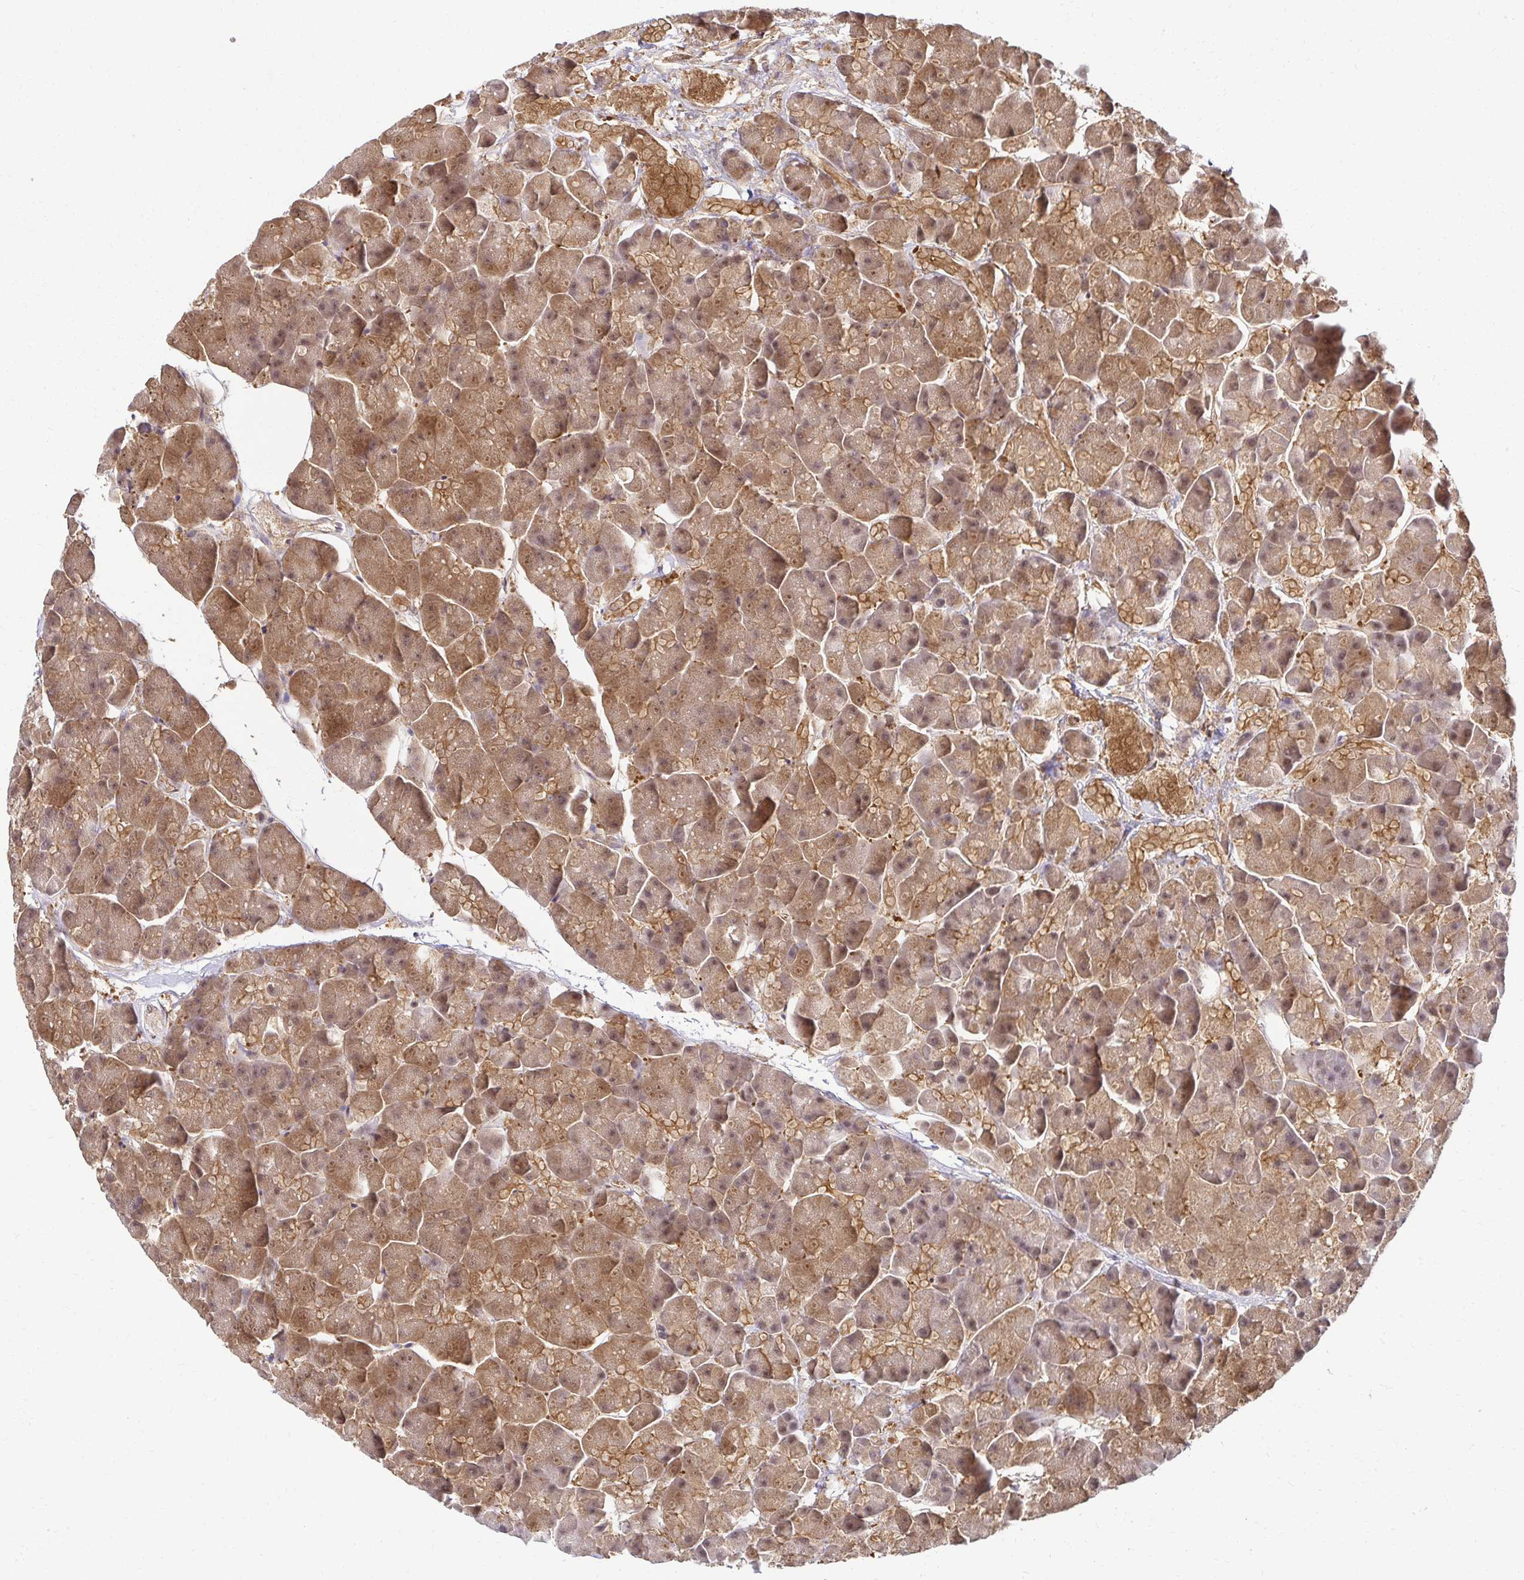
{"staining": {"intensity": "moderate", "quantity": ">75%", "location": "cytoplasmic/membranous,nuclear"}, "tissue": "pancreas", "cell_type": "Exocrine glandular cells", "image_type": "normal", "snomed": [{"axis": "morphology", "description": "Normal tissue, NOS"}, {"axis": "topography", "description": "Pancreas"}, {"axis": "topography", "description": "Peripheral nerve tissue"}], "caption": "IHC (DAB) staining of normal human pancreas shows moderate cytoplasmic/membranous,nuclear protein expression in about >75% of exocrine glandular cells.", "gene": "PSMA4", "patient": {"sex": "male", "age": 54}}